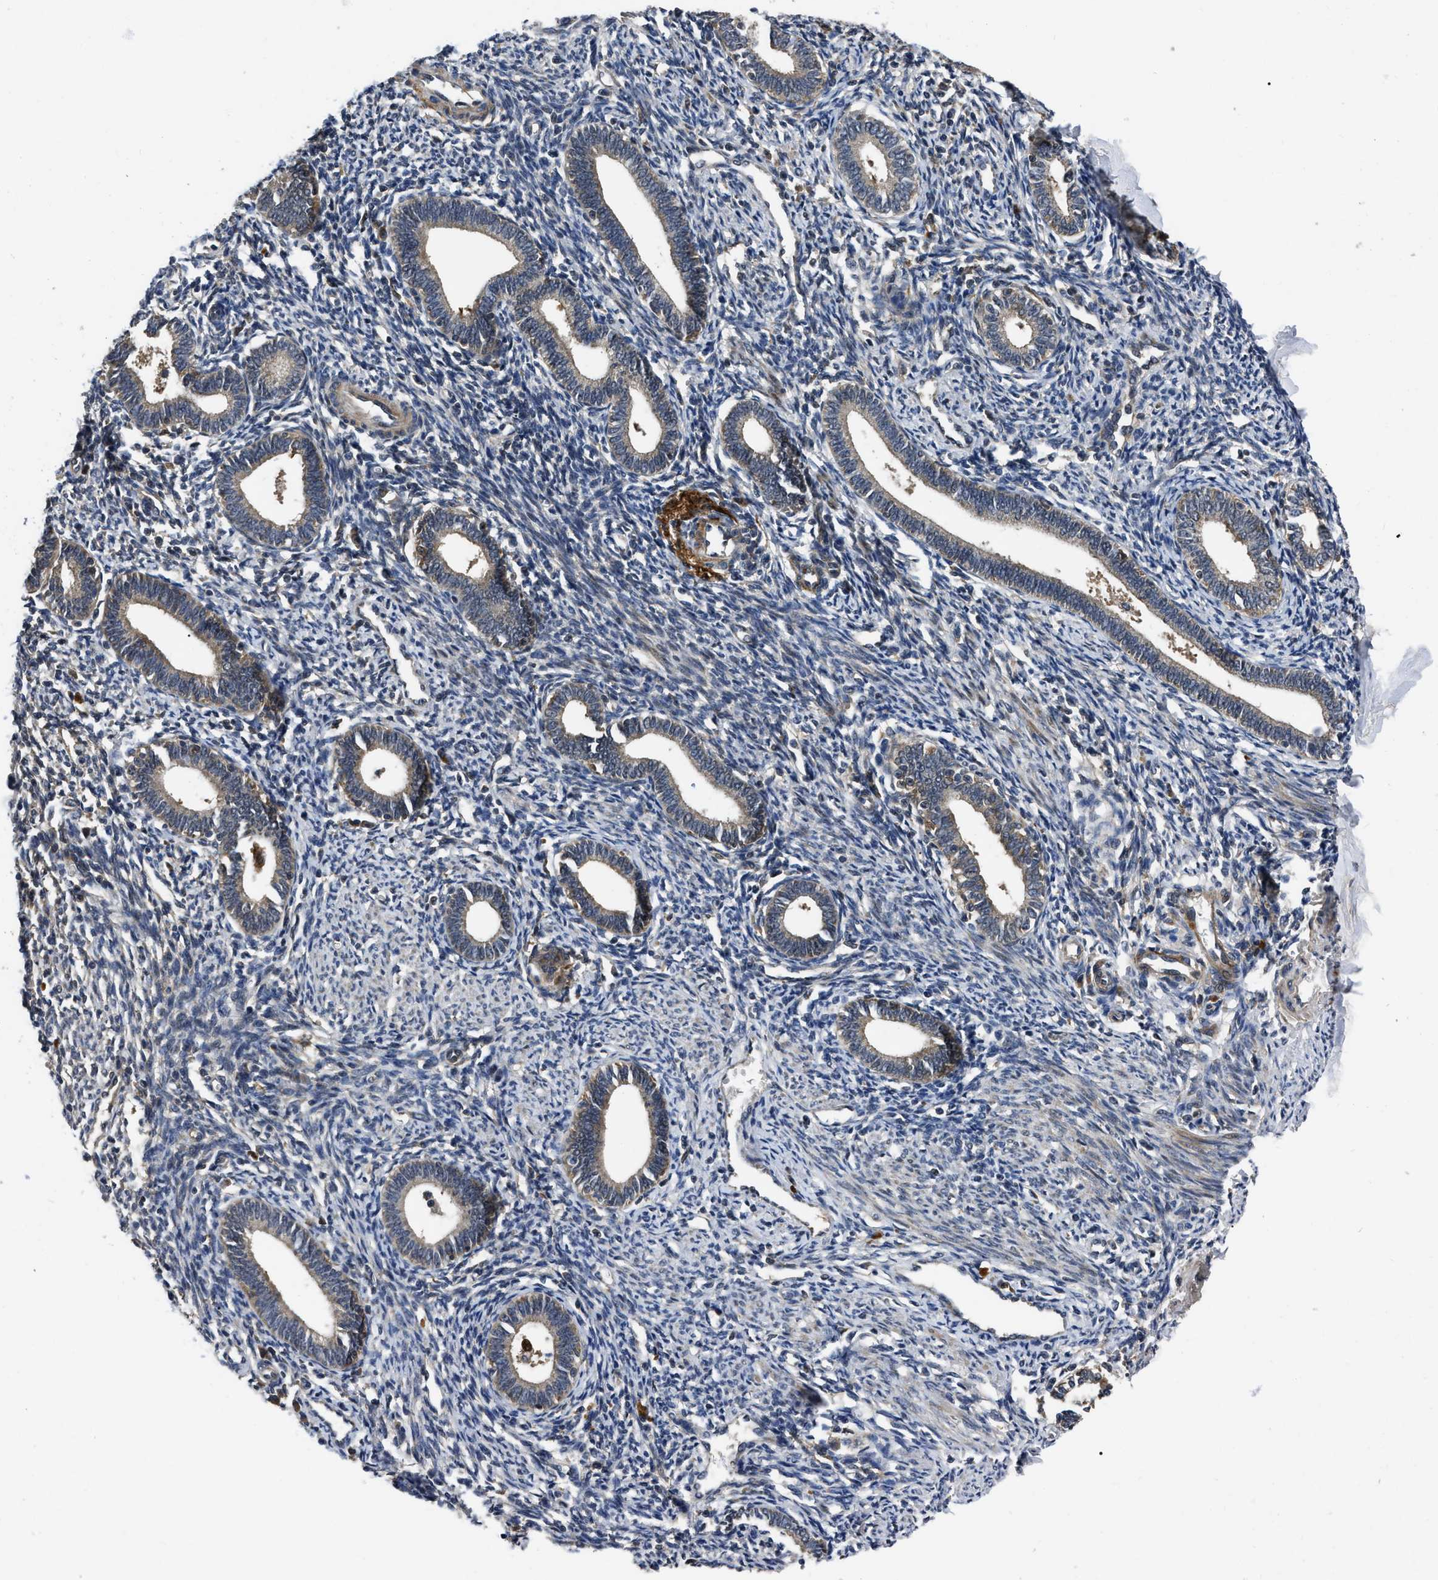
{"staining": {"intensity": "strong", "quantity": "<25%", "location": "cytoplasmic/membranous"}, "tissue": "endometrium", "cell_type": "Cells in endometrial stroma", "image_type": "normal", "snomed": [{"axis": "morphology", "description": "Normal tissue, NOS"}, {"axis": "topography", "description": "Endometrium"}], "caption": "Immunohistochemistry (DAB) staining of normal endometrium reveals strong cytoplasmic/membranous protein positivity in about <25% of cells in endometrial stroma. Immunohistochemistry stains the protein of interest in brown and the nuclei are stained blue.", "gene": "PPWD1", "patient": {"sex": "female", "age": 41}}